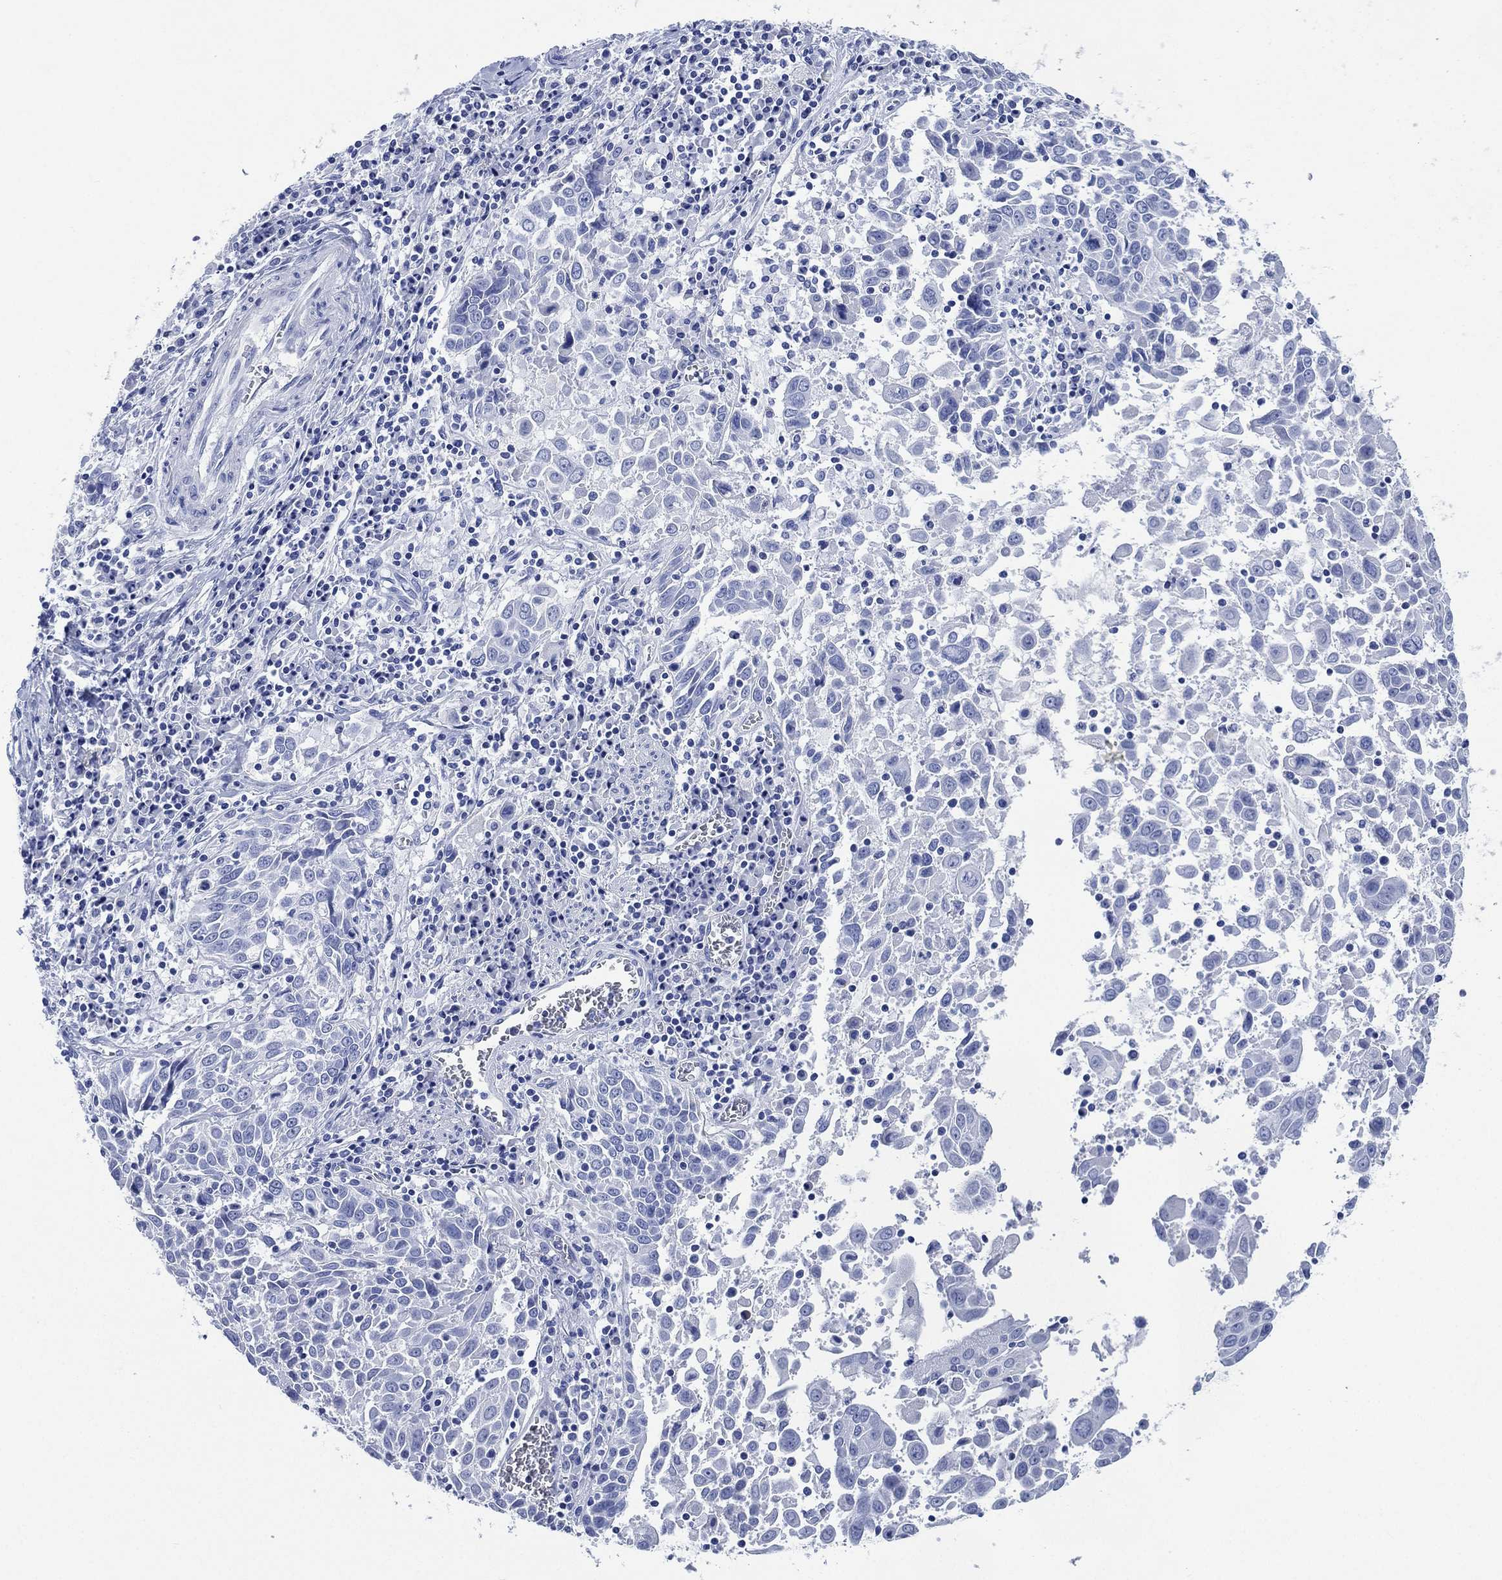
{"staining": {"intensity": "negative", "quantity": "none", "location": "none"}, "tissue": "lung cancer", "cell_type": "Tumor cells", "image_type": "cancer", "snomed": [{"axis": "morphology", "description": "Squamous cell carcinoma, NOS"}, {"axis": "topography", "description": "Lung"}], "caption": "This is an immunohistochemistry photomicrograph of lung squamous cell carcinoma. There is no positivity in tumor cells.", "gene": "SIGLECL1", "patient": {"sex": "male", "age": 57}}